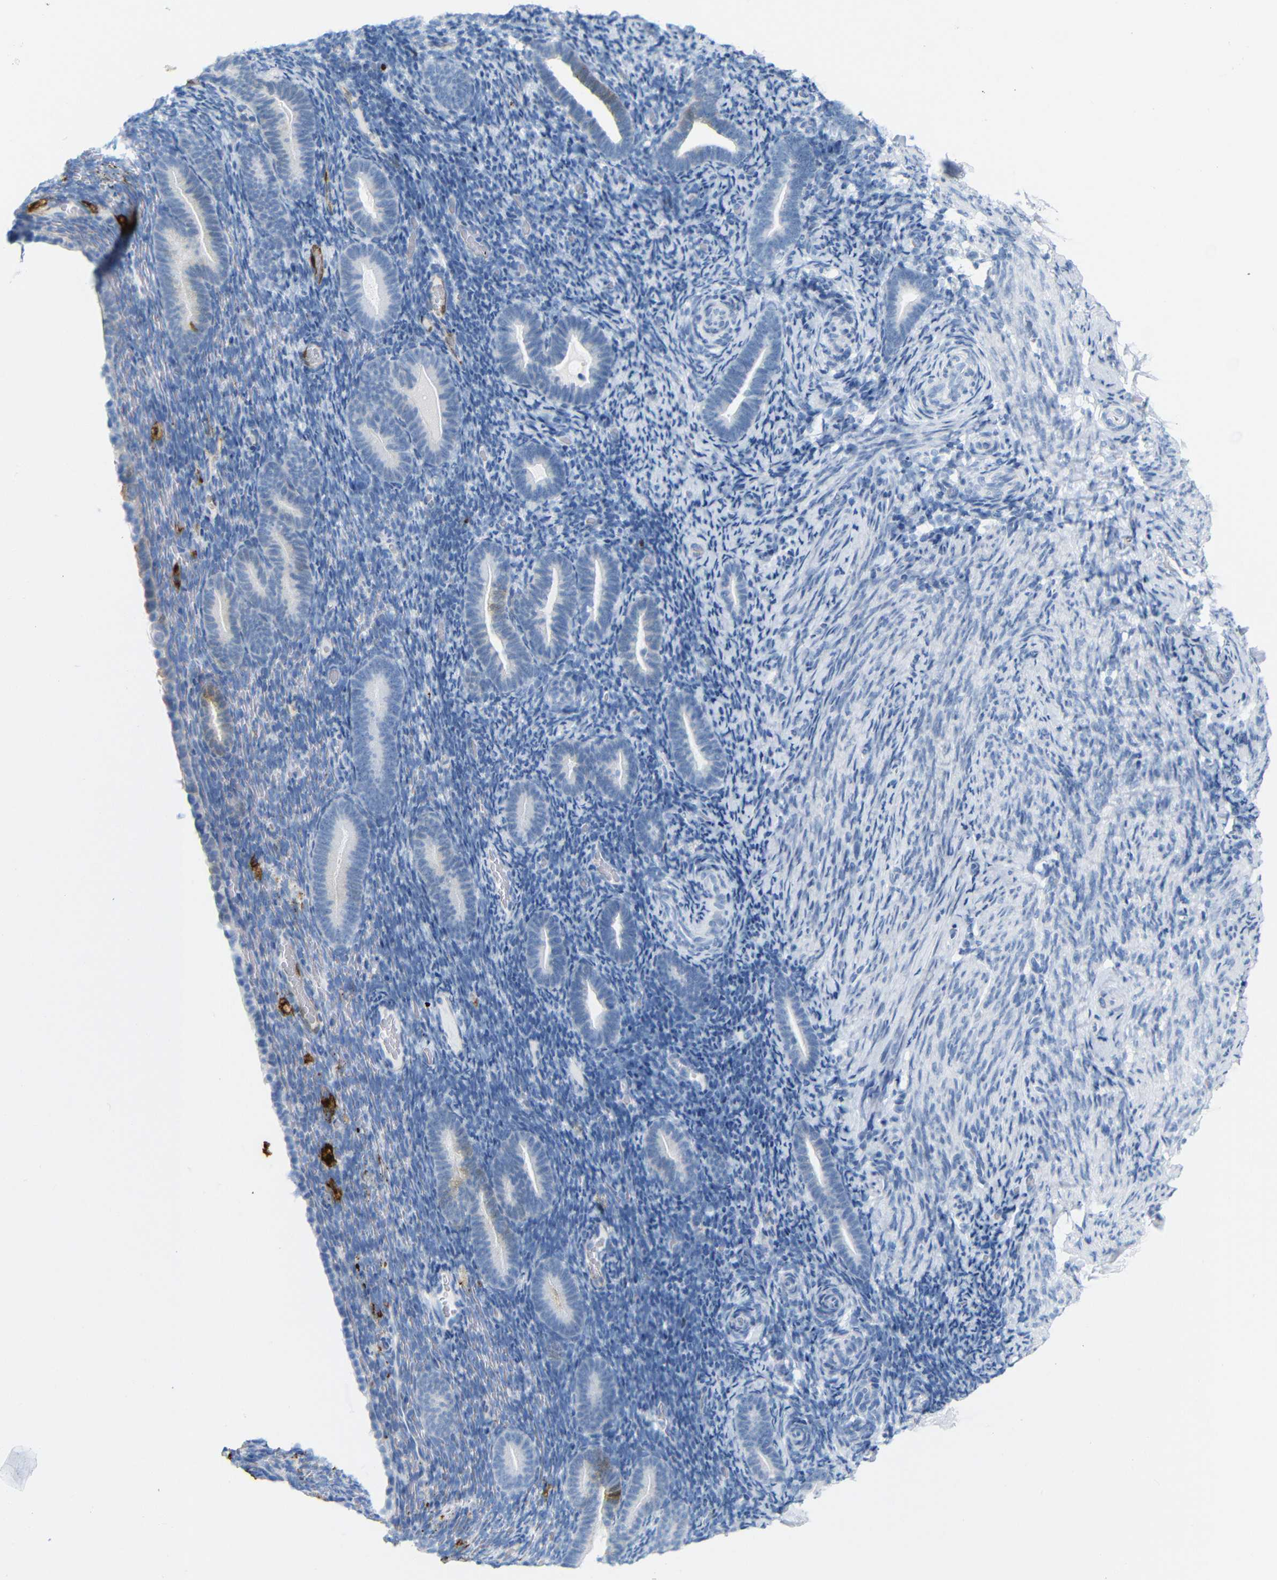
{"staining": {"intensity": "negative", "quantity": "none", "location": "none"}, "tissue": "endometrium", "cell_type": "Cells in endometrial stroma", "image_type": "normal", "snomed": [{"axis": "morphology", "description": "Normal tissue, NOS"}, {"axis": "topography", "description": "Endometrium"}], "caption": "Endometrium was stained to show a protein in brown. There is no significant positivity in cells in endometrial stroma. (DAB IHC, high magnification).", "gene": "MT1A", "patient": {"sex": "female", "age": 51}}